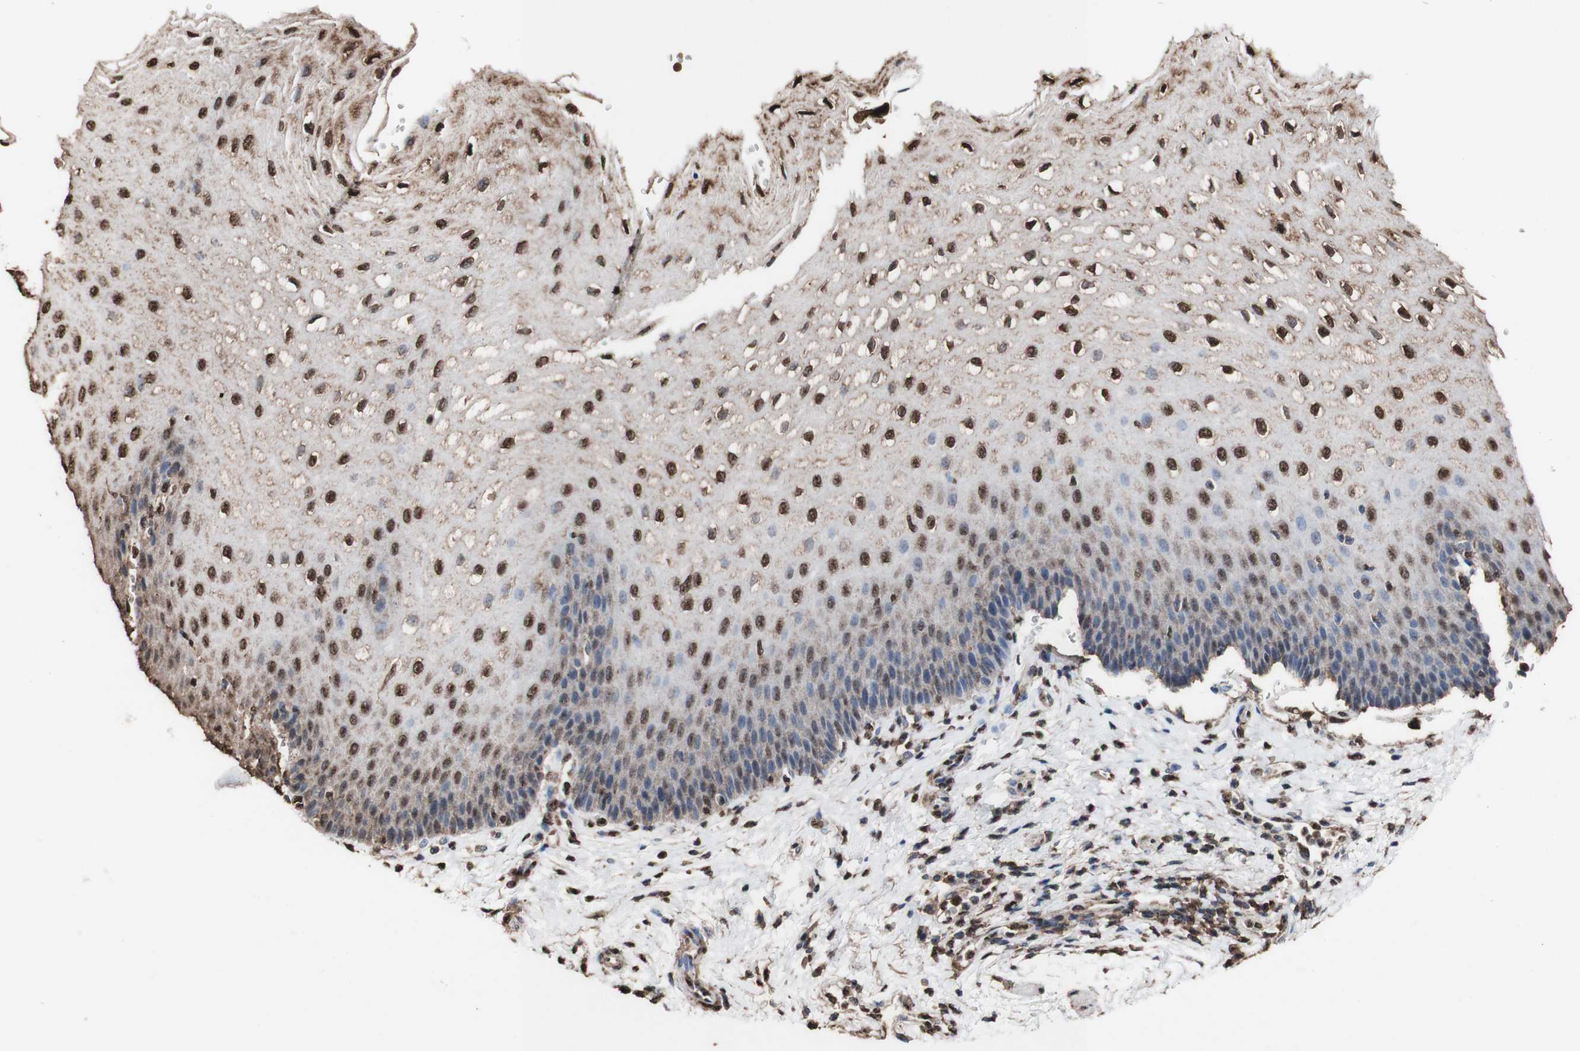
{"staining": {"intensity": "moderate", "quantity": ">75%", "location": "cytoplasmic/membranous,nuclear"}, "tissue": "esophagus", "cell_type": "Squamous epithelial cells", "image_type": "normal", "snomed": [{"axis": "morphology", "description": "Normal tissue, NOS"}, {"axis": "topography", "description": "Esophagus"}], "caption": "A medium amount of moderate cytoplasmic/membranous,nuclear expression is appreciated in approximately >75% of squamous epithelial cells in unremarkable esophagus.", "gene": "PIDD1", "patient": {"sex": "male", "age": 54}}